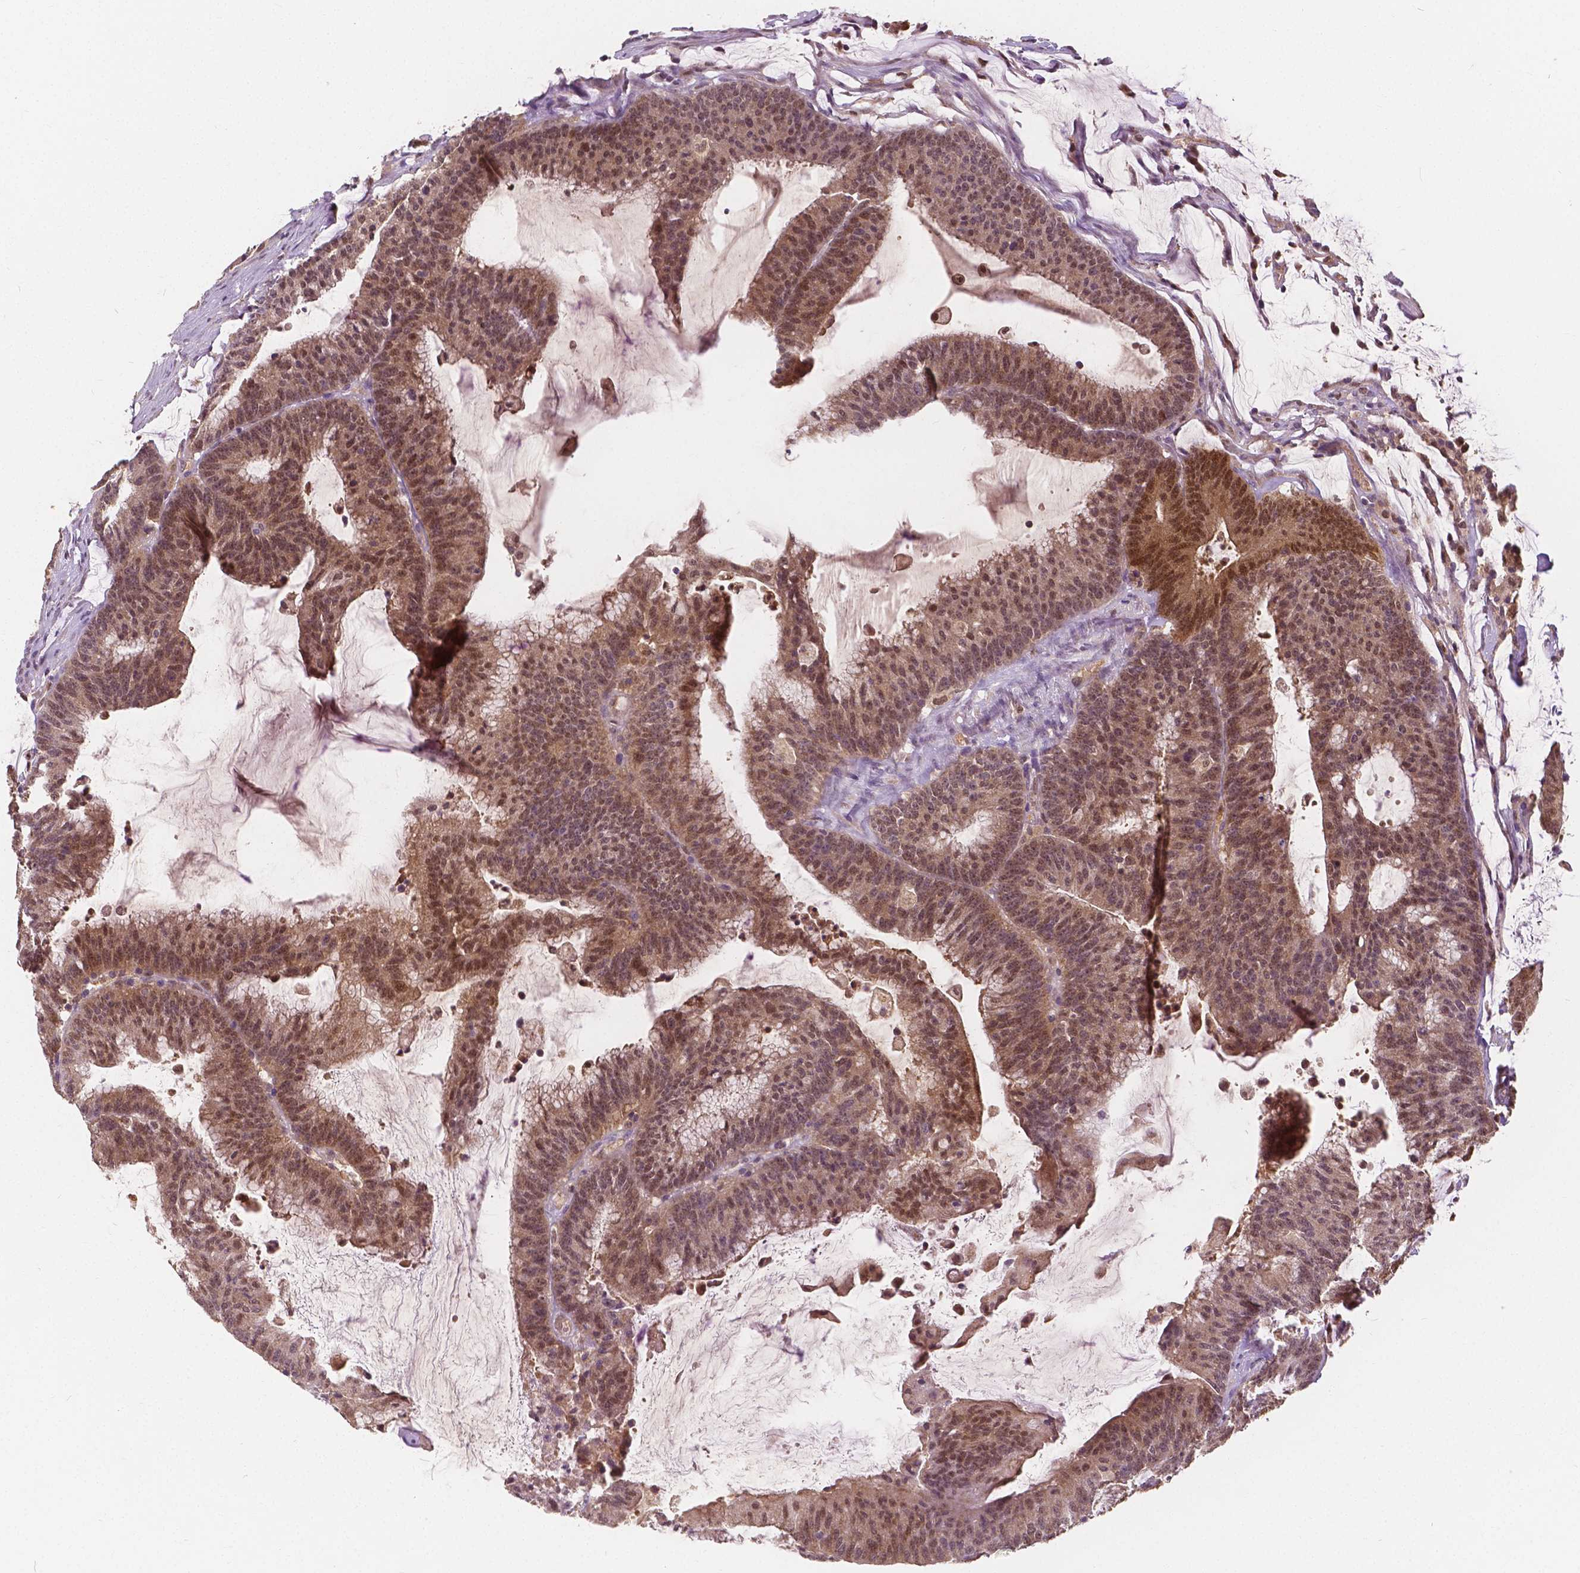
{"staining": {"intensity": "moderate", "quantity": ">75%", "location": "nuclear"}, "tissue": "colorectal cancer", "cell_type": "Tumor cells", "image_type": "cancer", "snomed": [{"axis": "morphology", "description": "Adenocarcinoma, NOS"}, {"axis": "topography", "description": "Colon"}], "caption": "The immunohistochemical stain highlights moderate nuclear positivity in tumor cells of colorectal cancer (adenocarcinoma) tissue.", "gene": "NAPRT", "patient": {"sex": "female", "age": 78}}